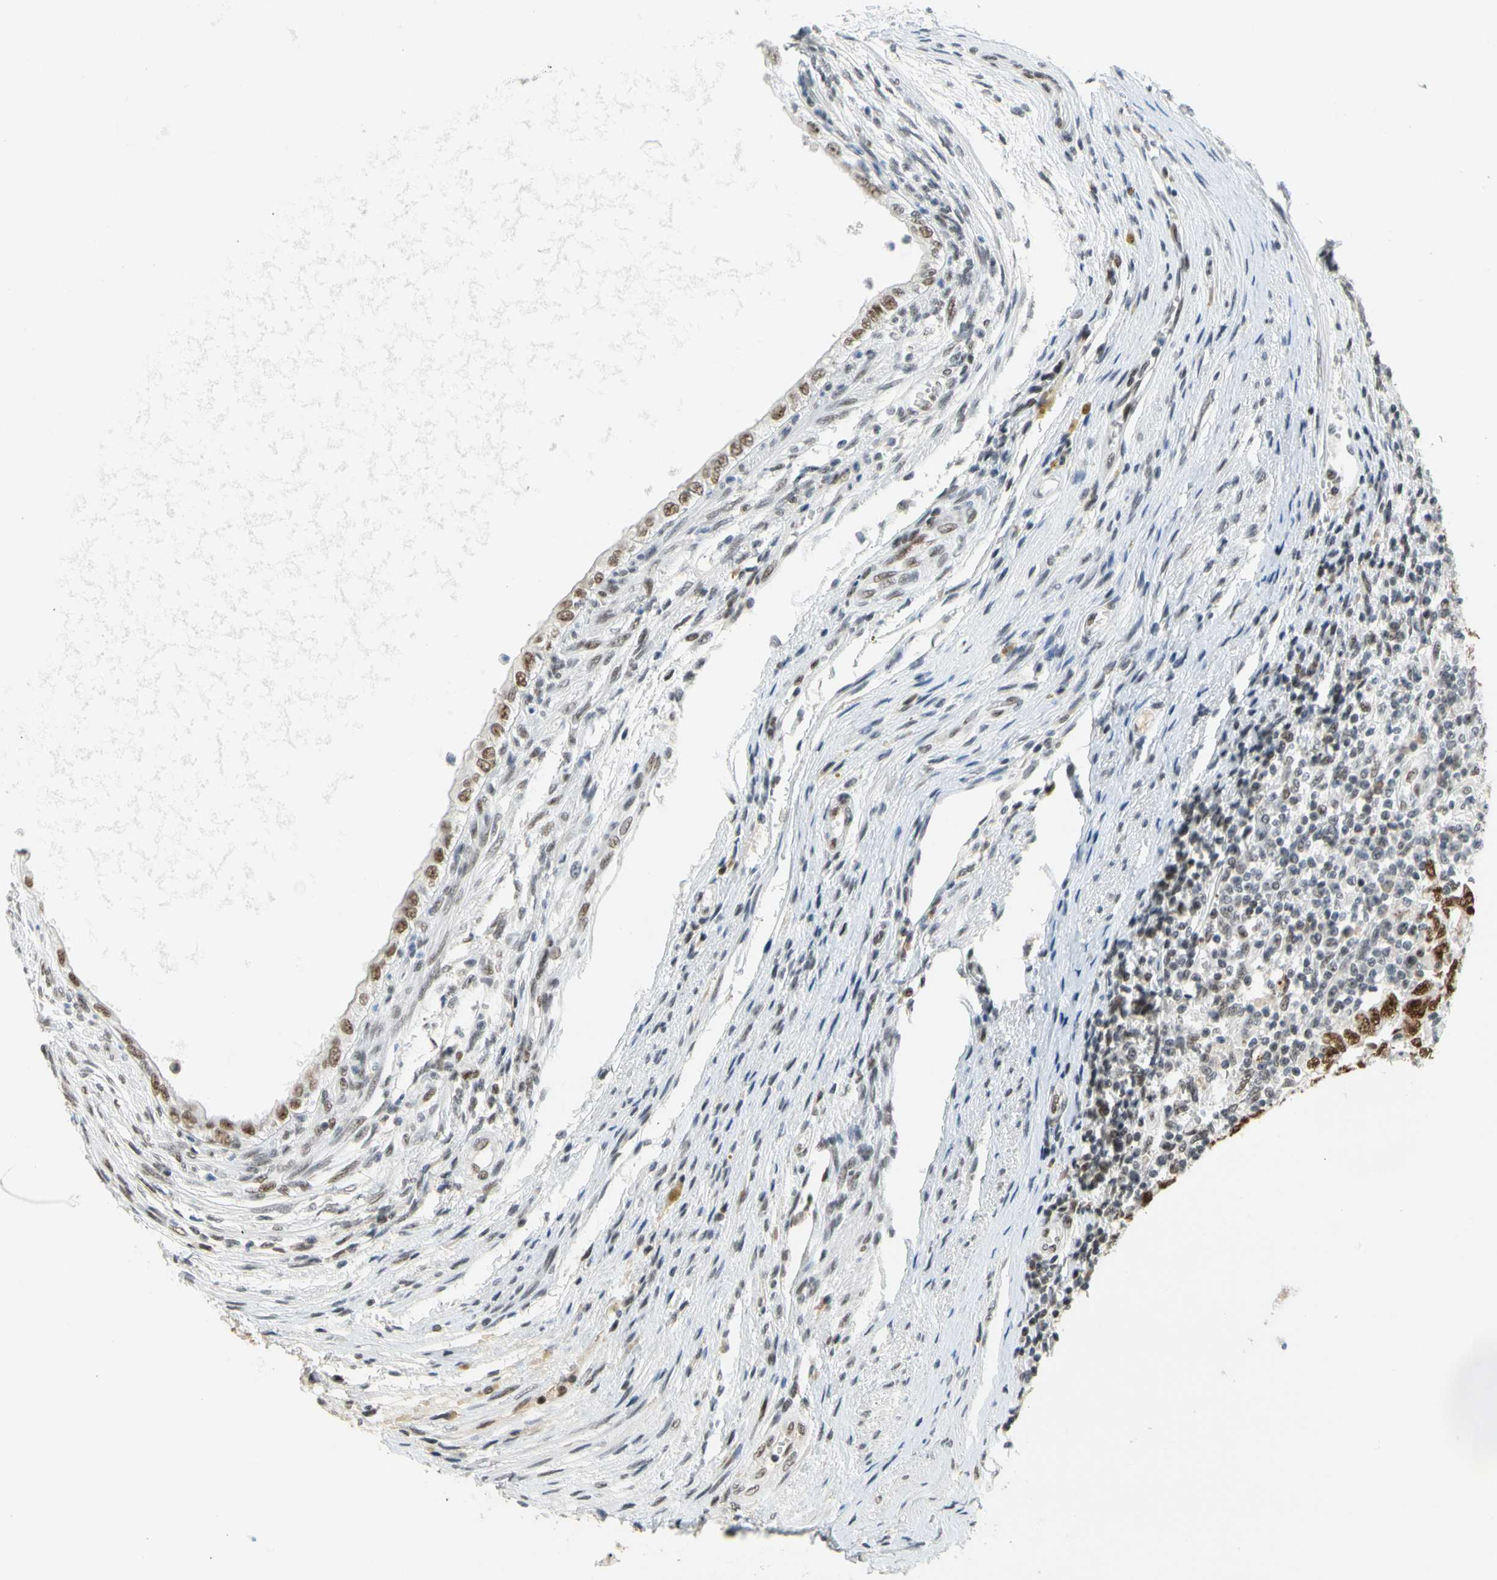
{"staining": {"intensity": "moderate", "quantity": ">75%", "location": "nuclear"}, "tissue": "testis cancer", "cell_type": "Tumor cells", "image_type": "cancer", "snomed": [{"axis": "morphology", "description": "Carcinoma, Embryonal, NOS"}, {"axis": "topography", "description": "Testis"}], "caption": "DAB (3,3'-diaminobenzidine) immunohistochemical staining of embryonal carcinoma (testis) exhibits moderate nuclear protein staining in approximately >75% of tumor cells. Using DAB (brown) and hematoxylin (blue) stains, captured at high magnification using brightfield microscopy.", "gene": "ZSCAN16", "patient": {"sex": "male", "age": 26}}